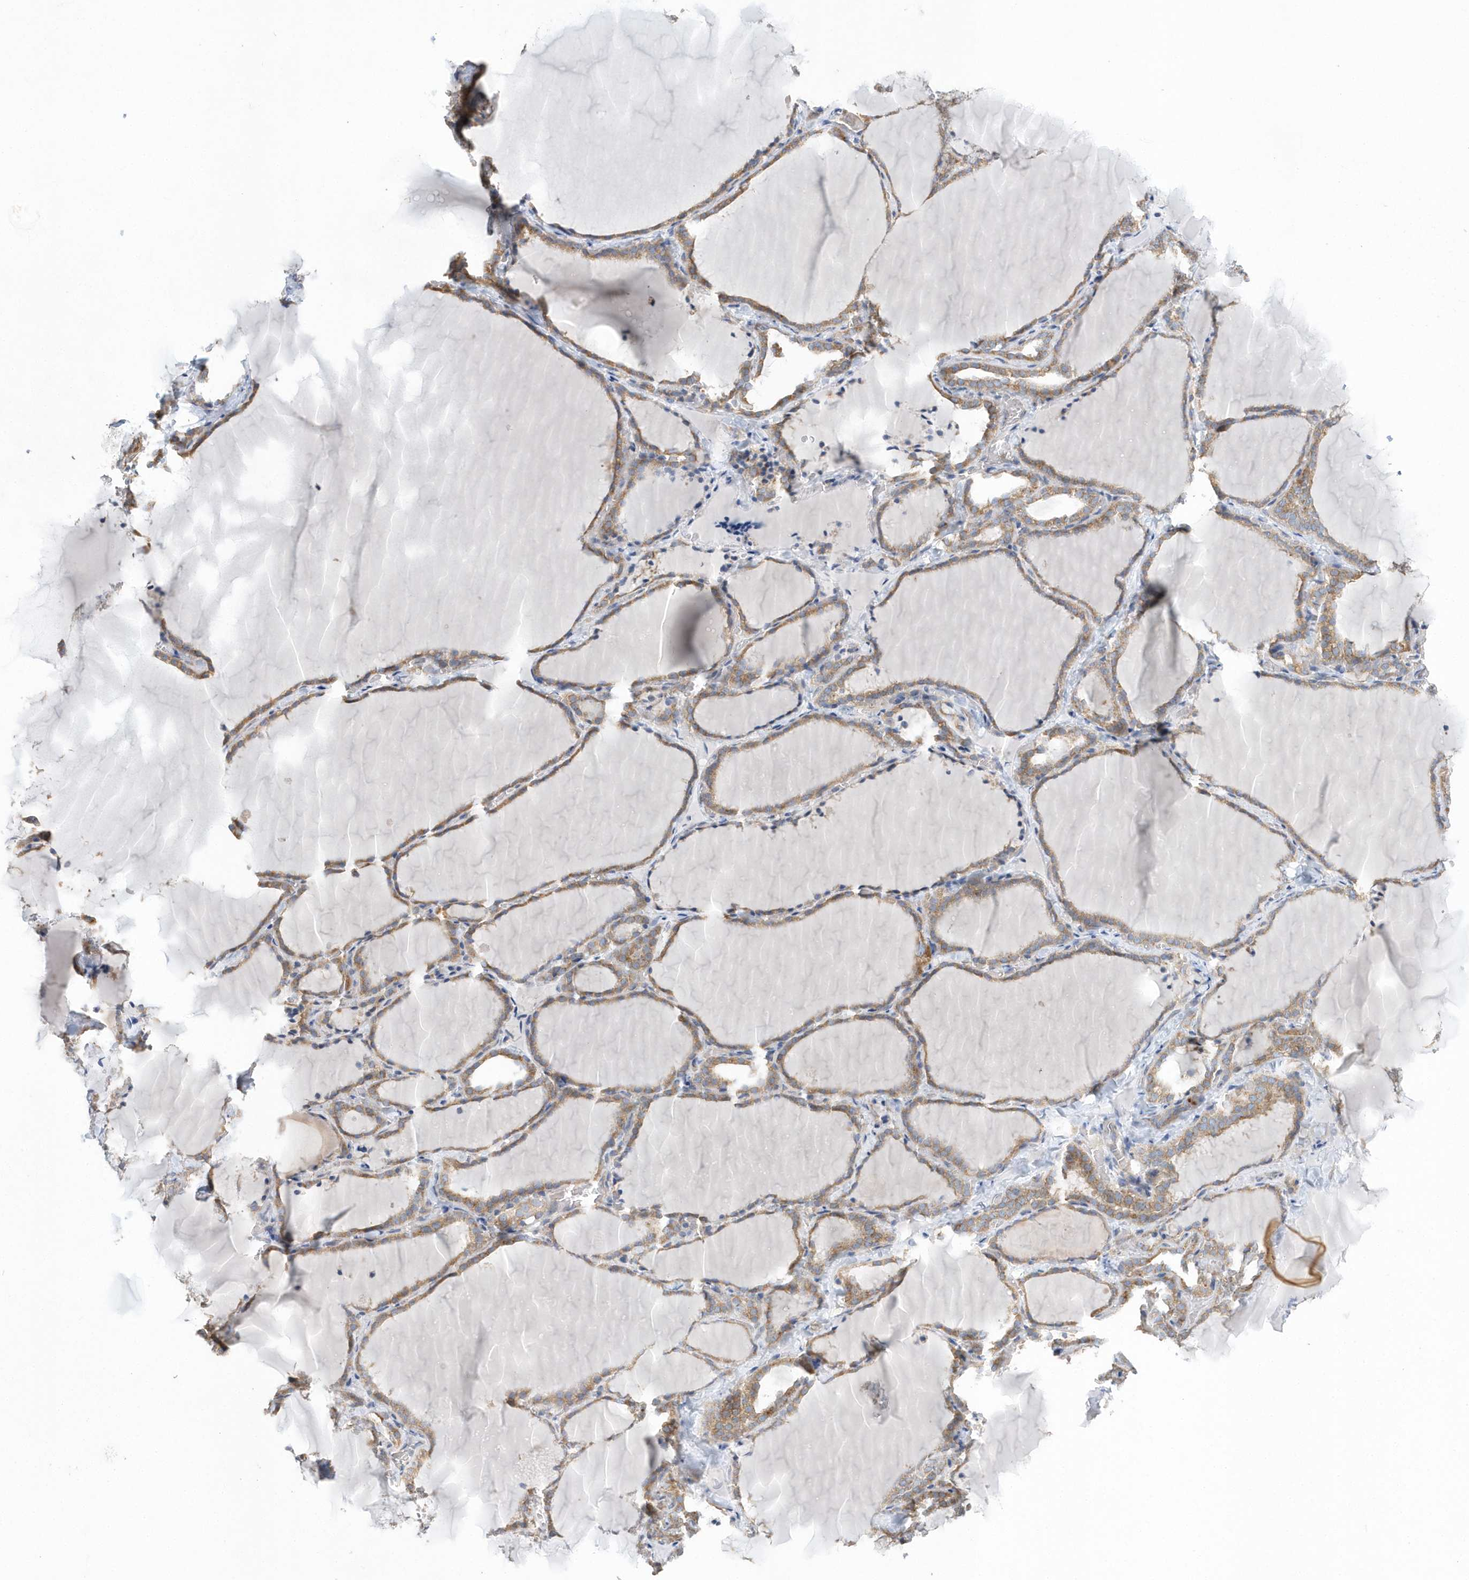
{"staining": {"intensity": "moderate", "quantity": ">75%", "location": "cytoplasmic/membranous"}, "tissue": "thyroid gland", "cell_type": "Glandular cells", "image_type": "normal", "snomed": [{"axis": "morphology", "description": "Normal tissue, NOS"}, {"axis": "topography", "description": "Thyroid gland"}], "caption": "The image displays immunohistochemical staining of normal thyroid gland. There is moderate cytoplasmic/membranous positivity is seen in about >75% of glandular cells. The protein of interest is stained brown, and the nuclei are stained in blue (DAB (3,3'-diaminobenzidine) IHC with brightfield microscopy, high magnification).", "gene": "SPATA5", "patient": {"sex": "female", "age": 22}}